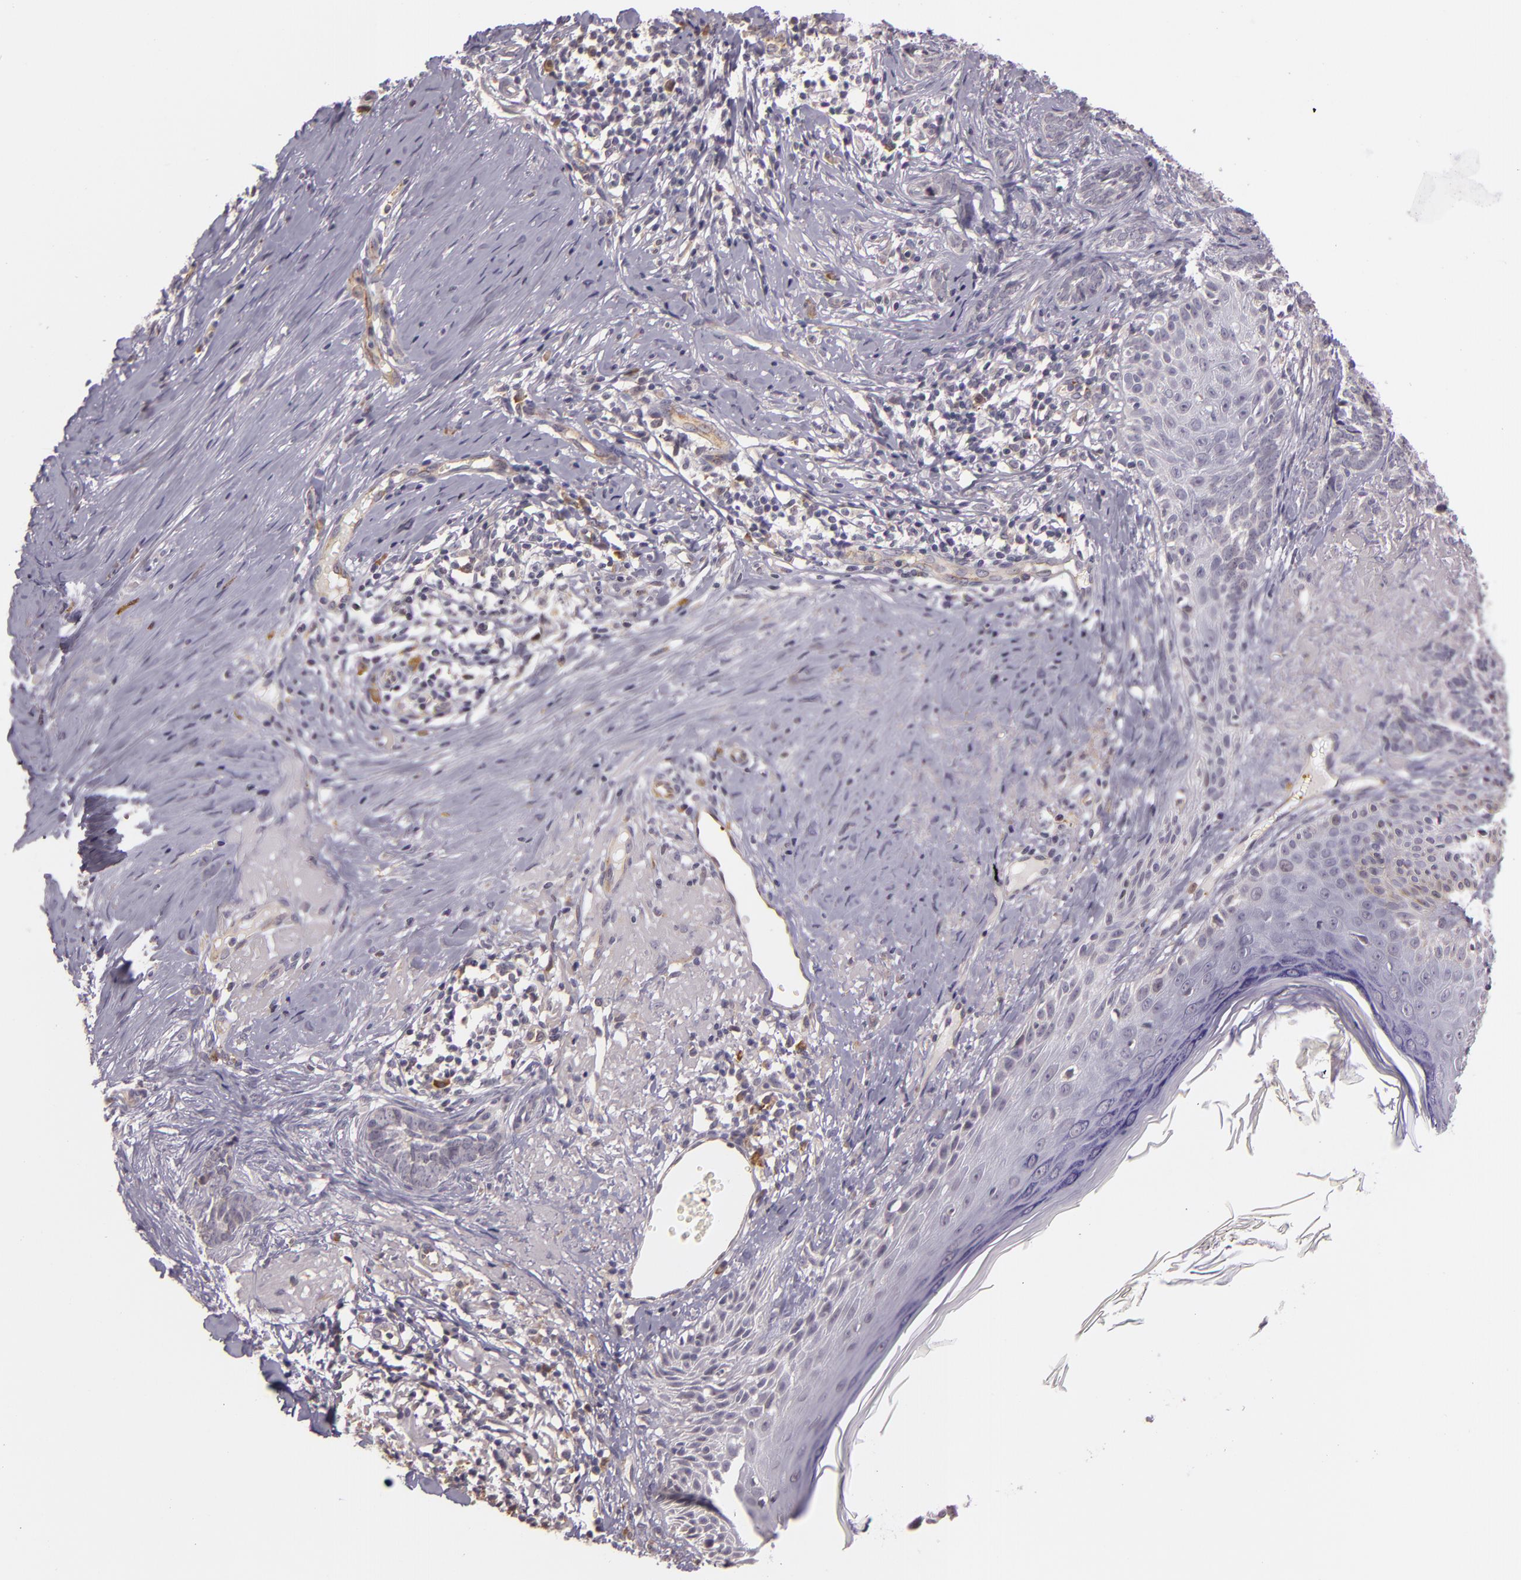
{"staining": {"intensity": "negative", "quantity": "none", "location": "none"}, "tissue": "skin cancer", "cell_type": "Tumor cells", "image_type": "cancer", "snomed": [{"axis": "morphology", "description": "Basal cell carcinoma"}, {"axis": "topography", "description": "Skin"}], "caption": "A micrograph of human skin cancer (basal cell carcinoma) is negative for staining in tumor cells.", "gene": "SYTL4", "patient": {"sex": "female", "age": 81}}